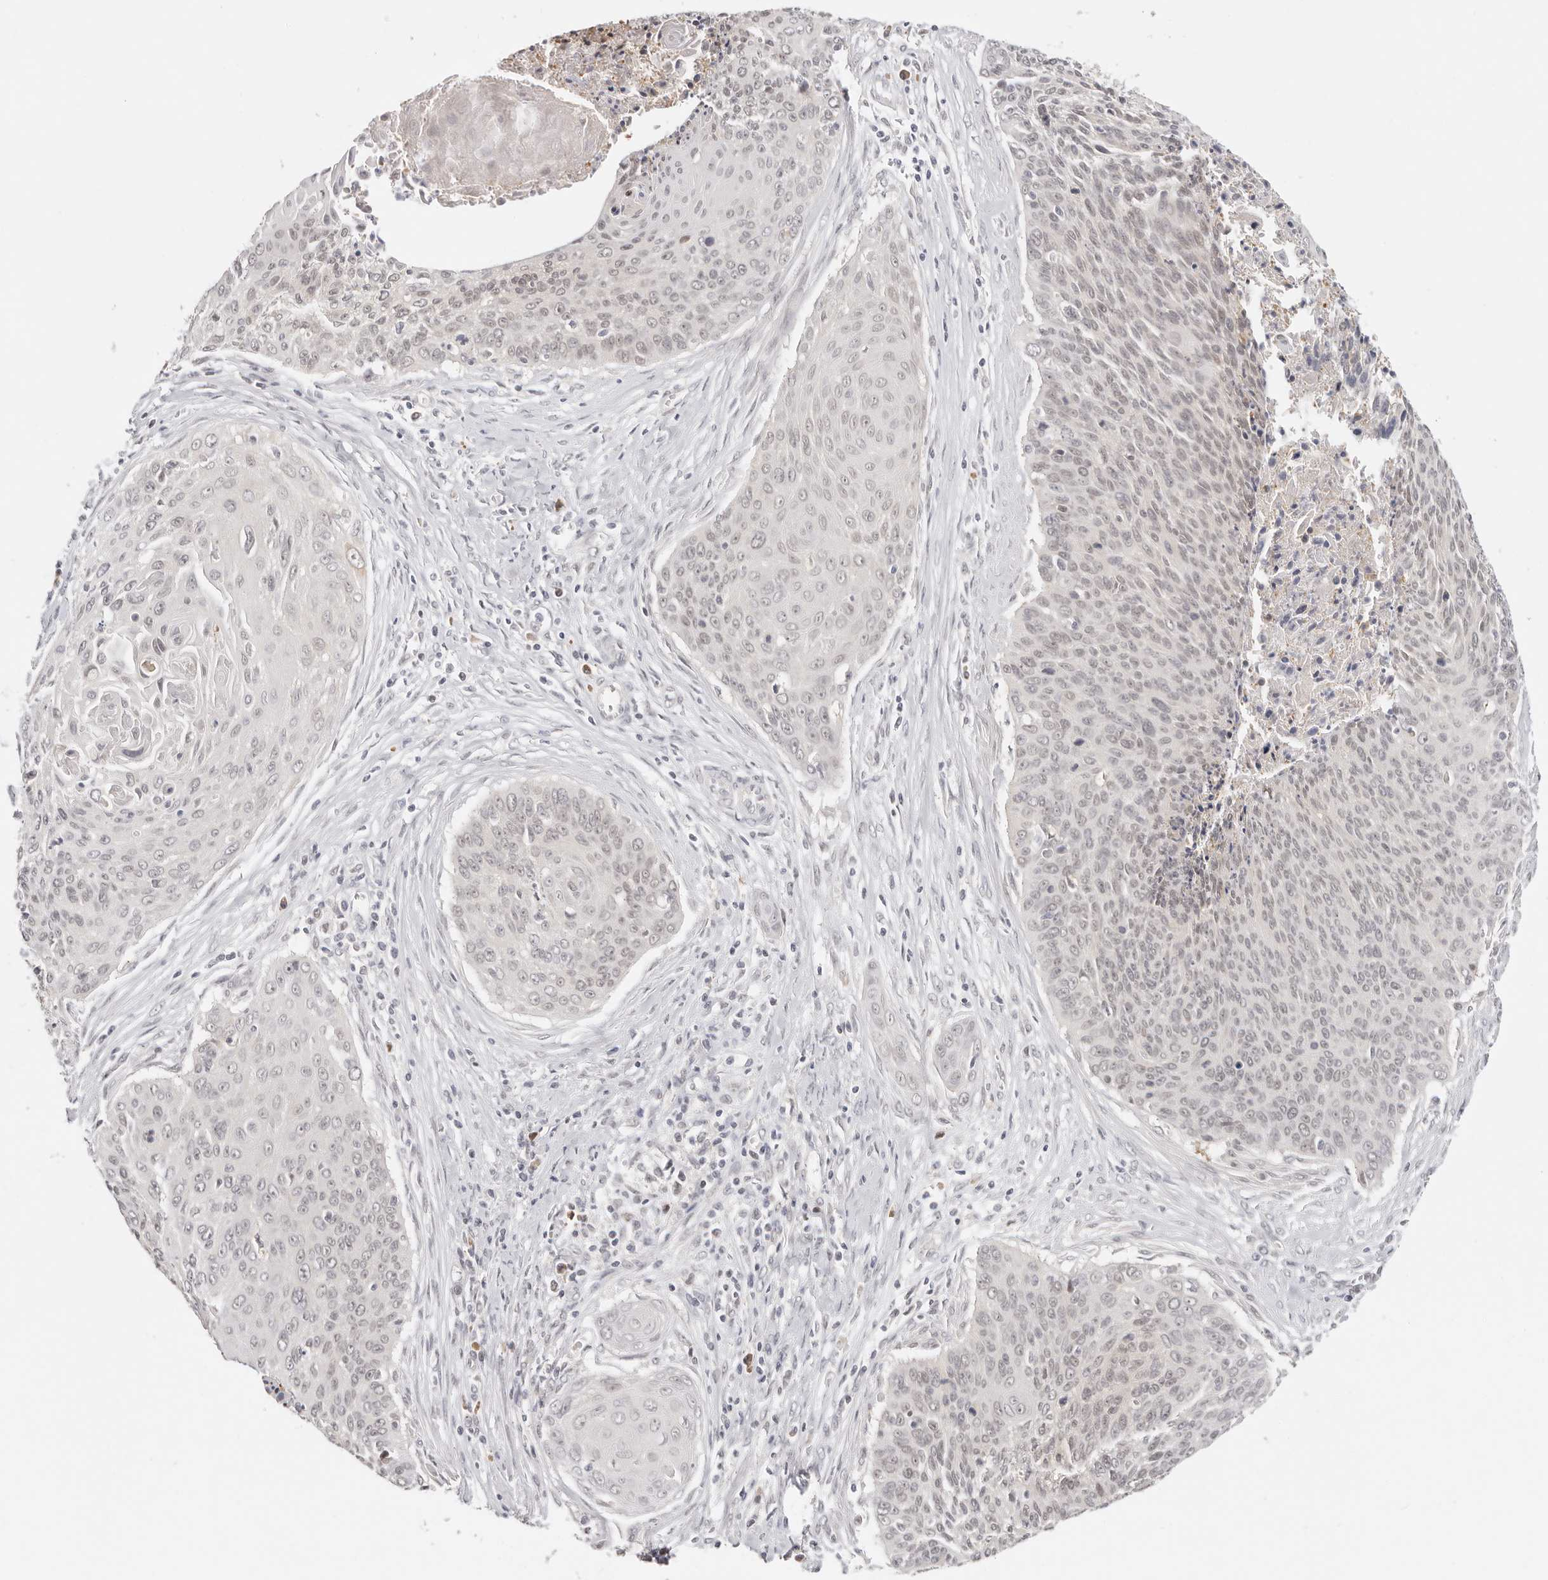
{"staining": {"intensity": "weak", "quantity": "25%-75%", "location": "nuclear"}, "tissue": "cervical cancer", "cell_type": "Tumor cells", "image_type": "cancer", "snomed": [{"axis": "morphology", "description": "Squamous cell carcinoma, NOS"}, {"axis": "topography", "description": "Cervix"}], "caption": "Tumor cells show low levels of weak nuclear expression in approximately 25%-75% of cells in cervical squamous cell carcinoma. (DAB (3,3'-diaminobenzidine) IHC, brown staining for protein, blue staining for nuclei).", "gene": "LARP7", "patient": {"sex": "female", "age": 55}}